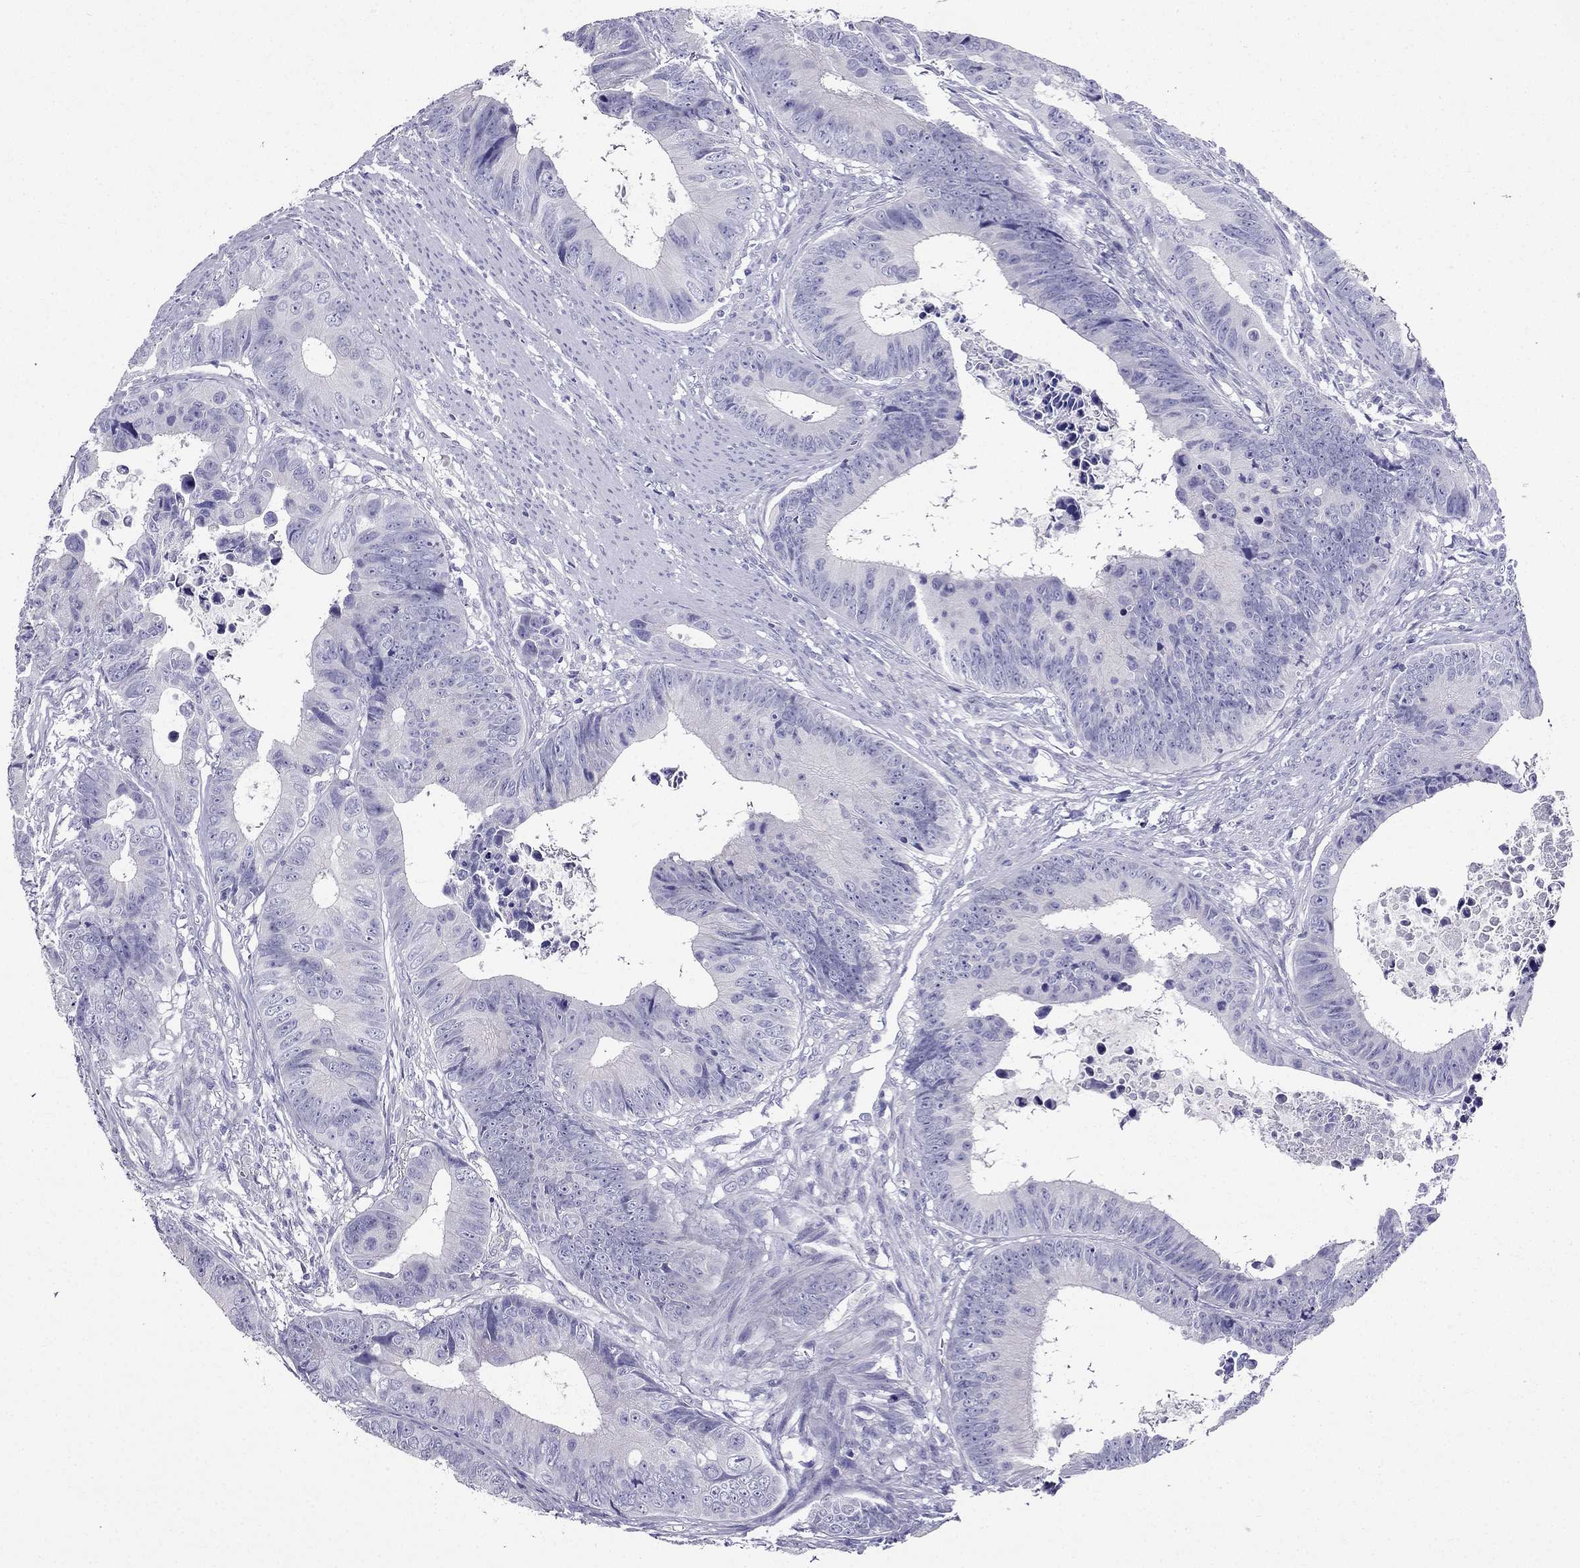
{"staining": {"intensity": "negative", "quantity": "none", "location": "none"}, "tissue": "colorectal cancer", "cell_type": "Tumor cells", "image_type": "cancer", "snomed": [{"axis": "morphology", "description": "Adenocarcinoma, NOS"}, {"axis": "topography", "description": "Colon"}], "caption": "DAB (3,3'-diaminobenzidine) immunohistochemical staining of human colorectal adenocarcinoma shows no significant staining in tumor cells.", "gene": "ZNF541", "patient": {"sex": "female", "age": 87}}